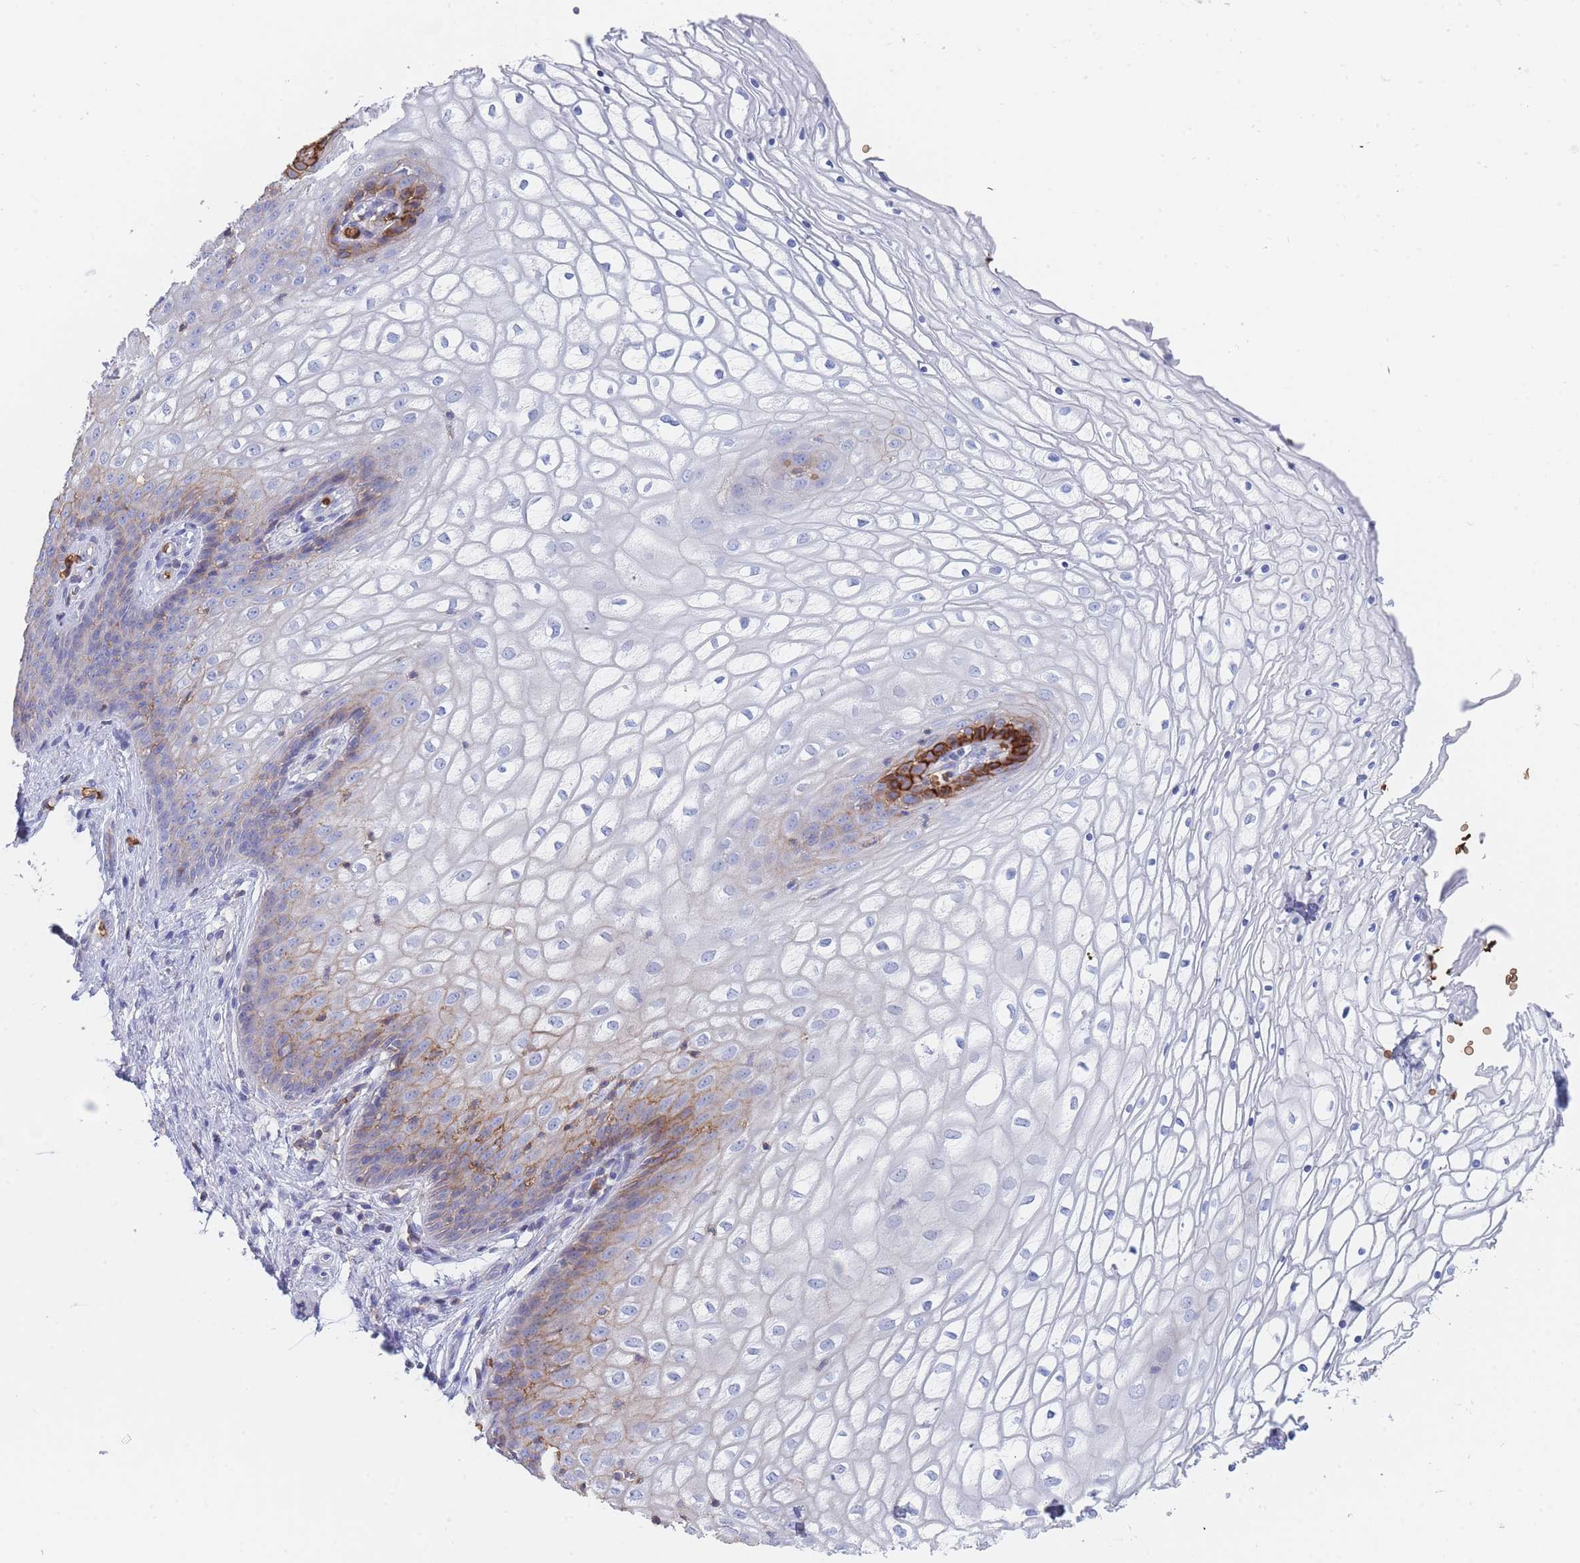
{"staining": {"intensity": "strong", "quantity": "<25%", "location": "cytoplasmic/membranous"}, "tissue": "vagina", "cell_type": "Squamous epithelial cells", "image_type": "normal", "snomed": [{"axis": "morphology", "description": "Normal tissue, NOS"}, {"axis": "topography", "description": "Vagina"}], "caption": "A photomicrograph showing strong cytoplasmic/membranous expression in about <25% of squamous epithelial cells in benign vagina, as visualized by brown immunohistochemical staining.", "gene": "SLC2A1", "patient": {"sex": "female", "age": 34}}